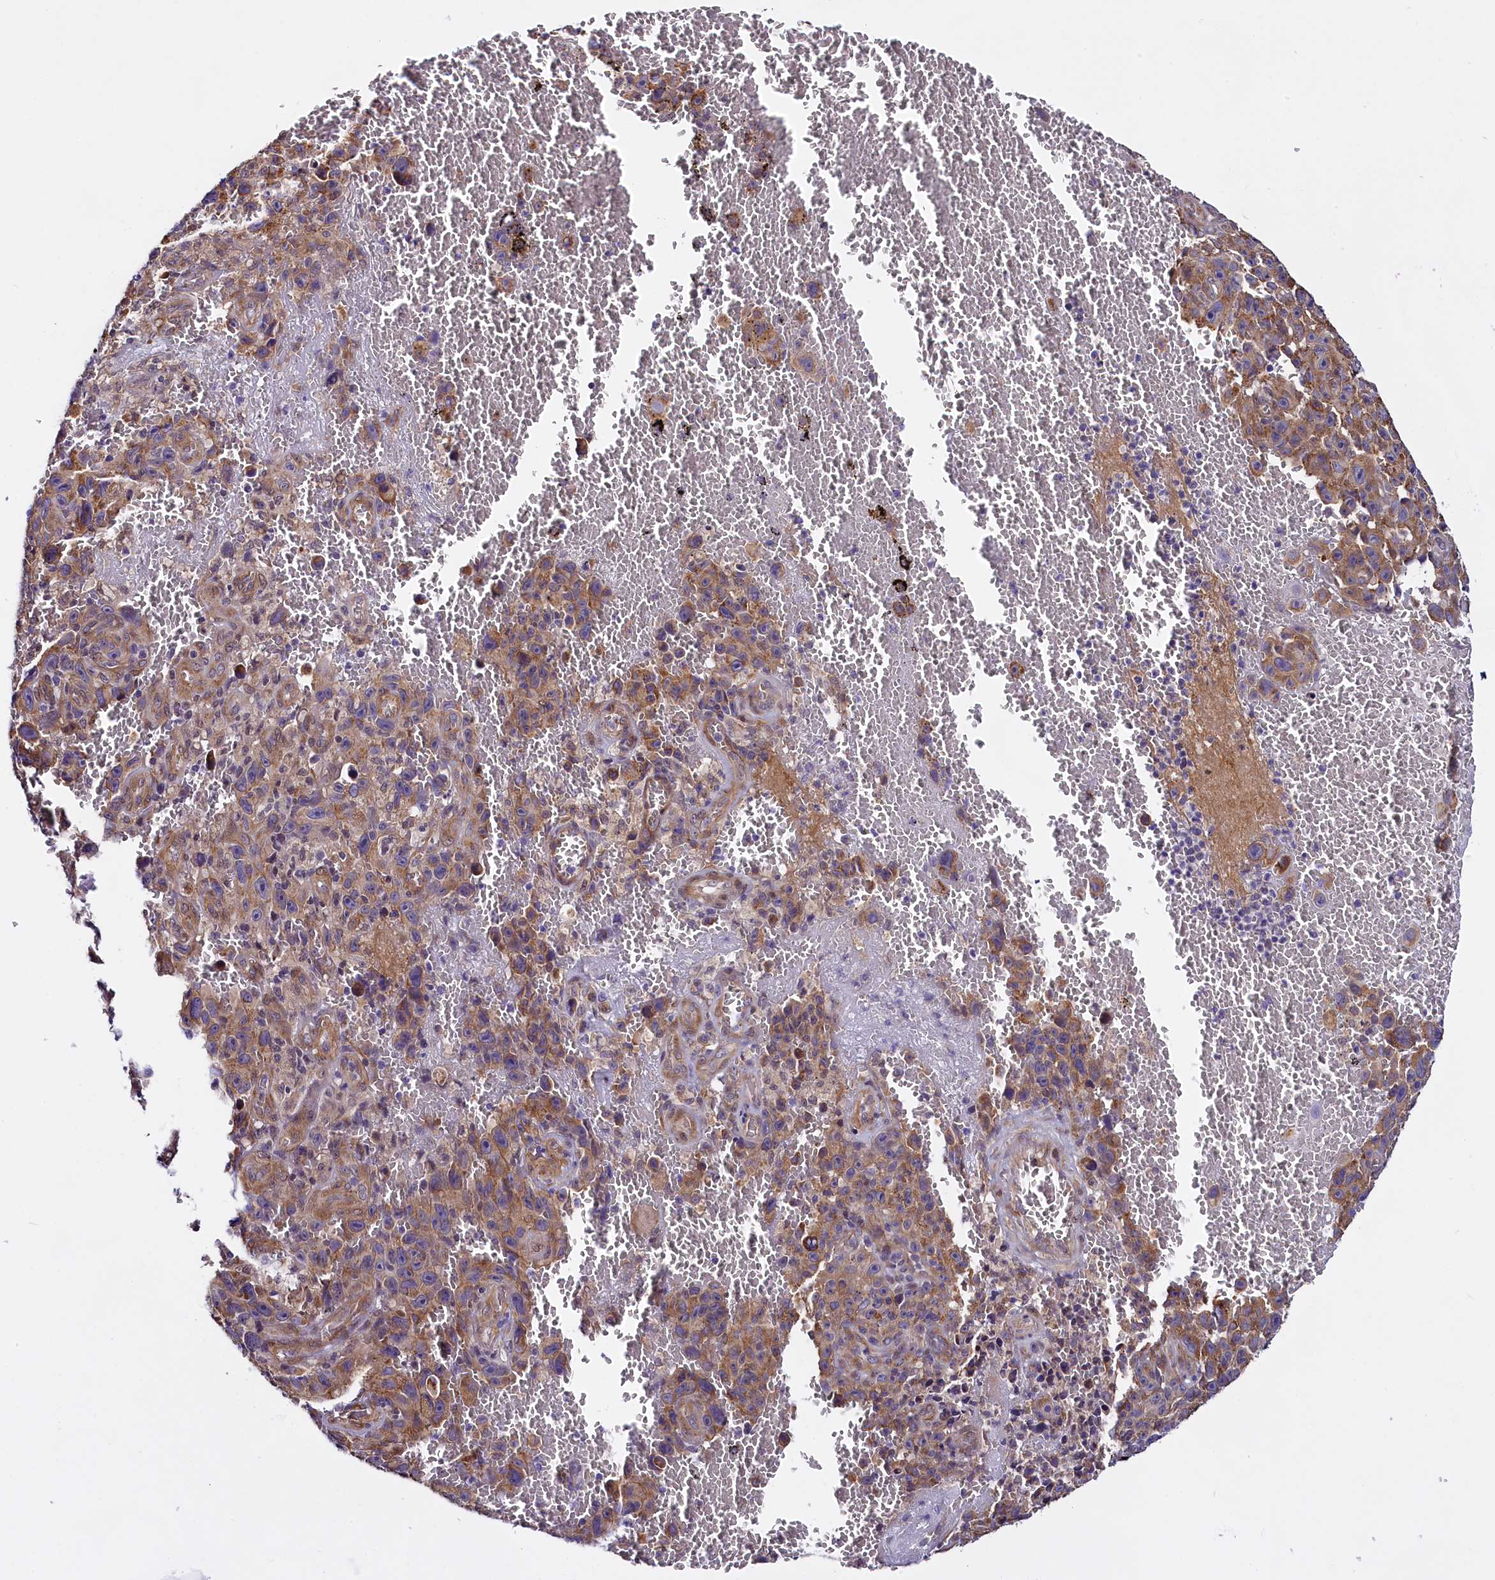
{"staining": {"intensity": "moderate", "quantity": ">75%", "location": "cytoplasmic/membranous"}, "tissue": "melanoma", "cell_type": "Tumor cells", "image_type": "cancer", "snomed": [{"axis": "morphology", "description": "Malignant melanoma, NOS"}, {"axis": "topography", "description": "Skin"}], "caption": "This micrograph exhibits immunohistochemistry staining of malignant melanoma, with medium moderate cytoplasmic/membranous positivity in about >75% of tumor cells.", "gene": "UACA", "patient": {"sex": "female", "age": 82}}